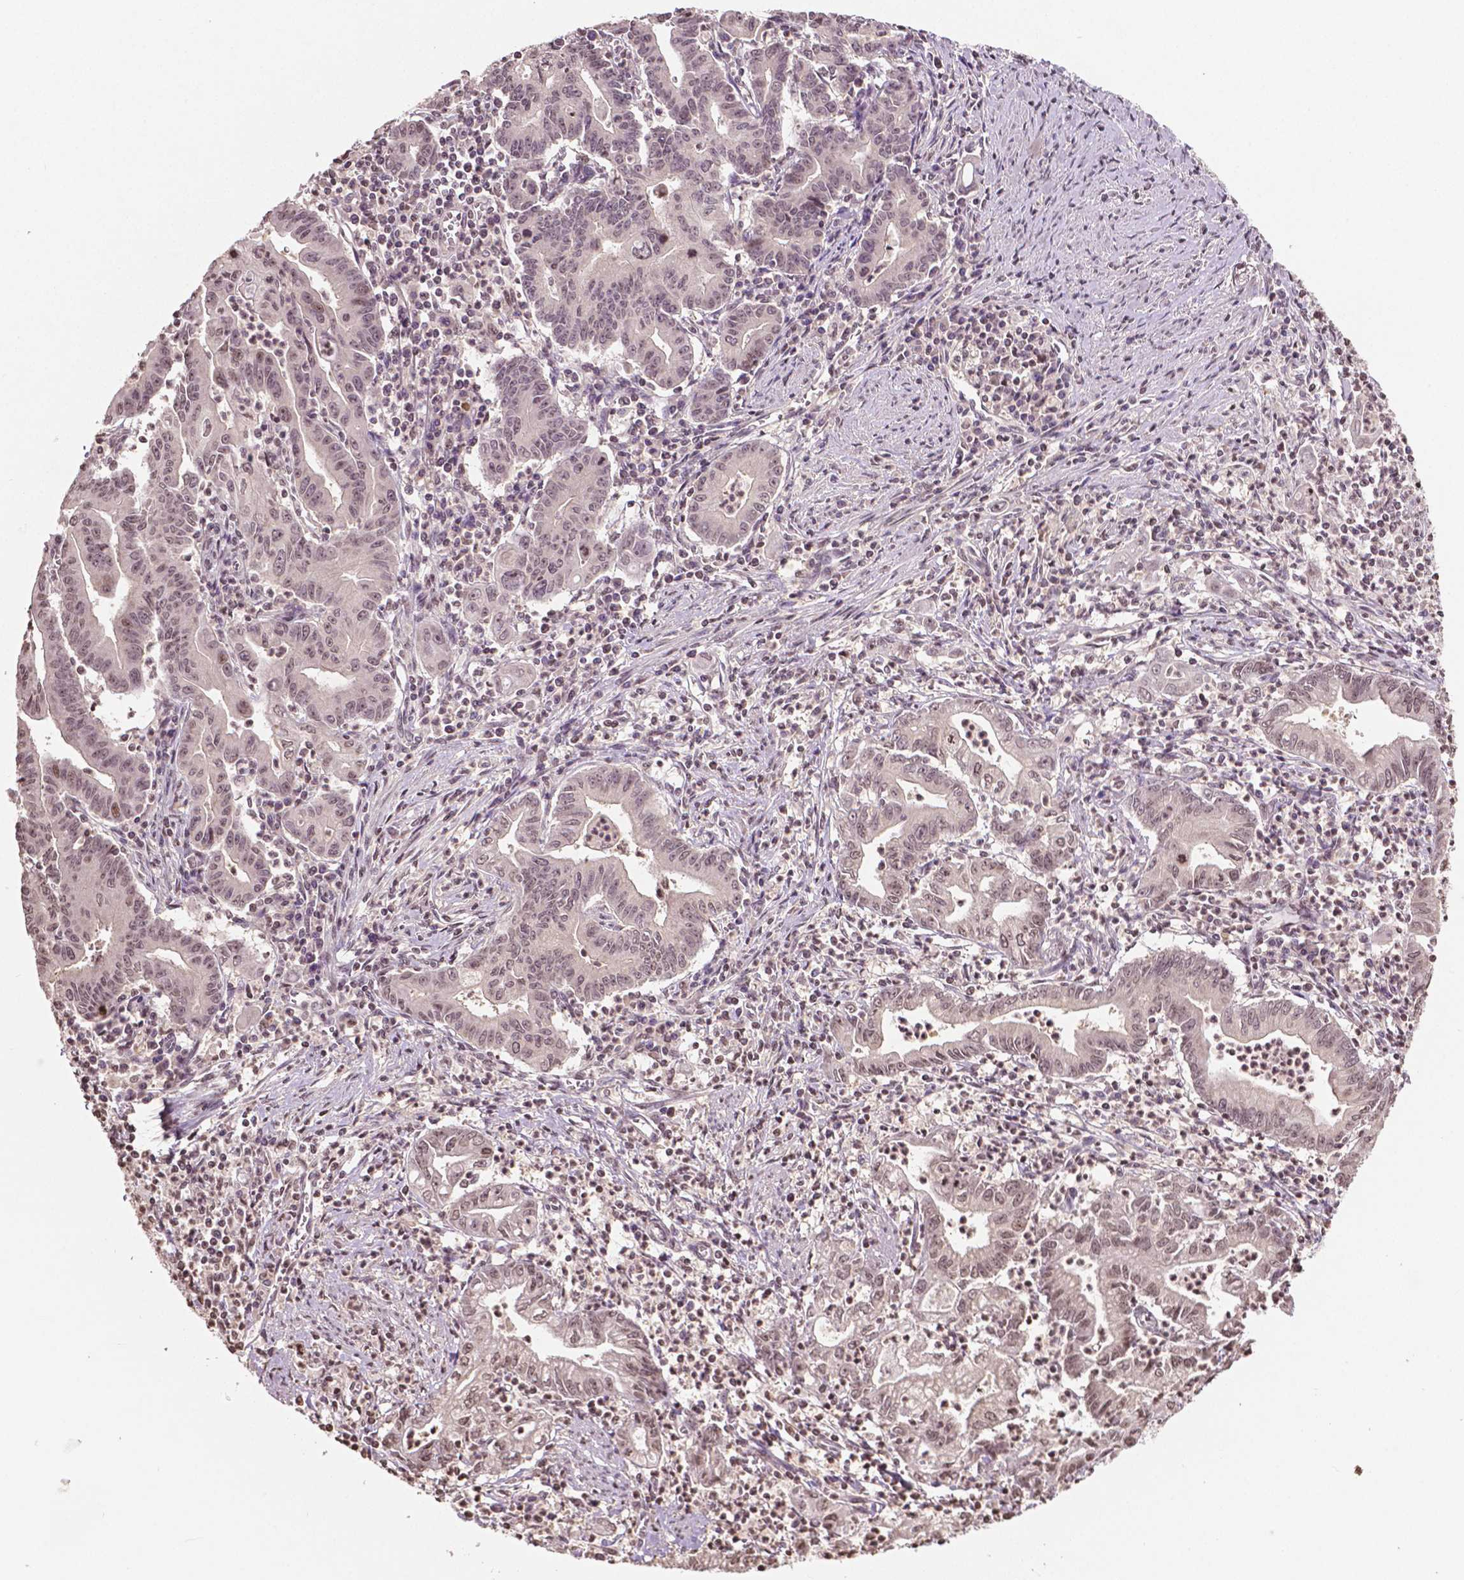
{"staining": {"intensity": "weak", "quantity": ">75%", "location": "nuclear"}, "tissue": "stomach cancer", "cell_type": "Tumor cells", "image_type": "cancer", "snomed": [{"axis": "morphology", "description": "Adenocarcinoma, NOS"}, {"axis": "topography", "description": "Stomach, upper"}], "caption": "This is a photomicrograph of IHC staining of stomach cancer (adenocarcinoma), which shows weak positivity in the nuclear of tumor cells.", "gene": "DEK", "patient": {"sex": "female", "age": 79}}